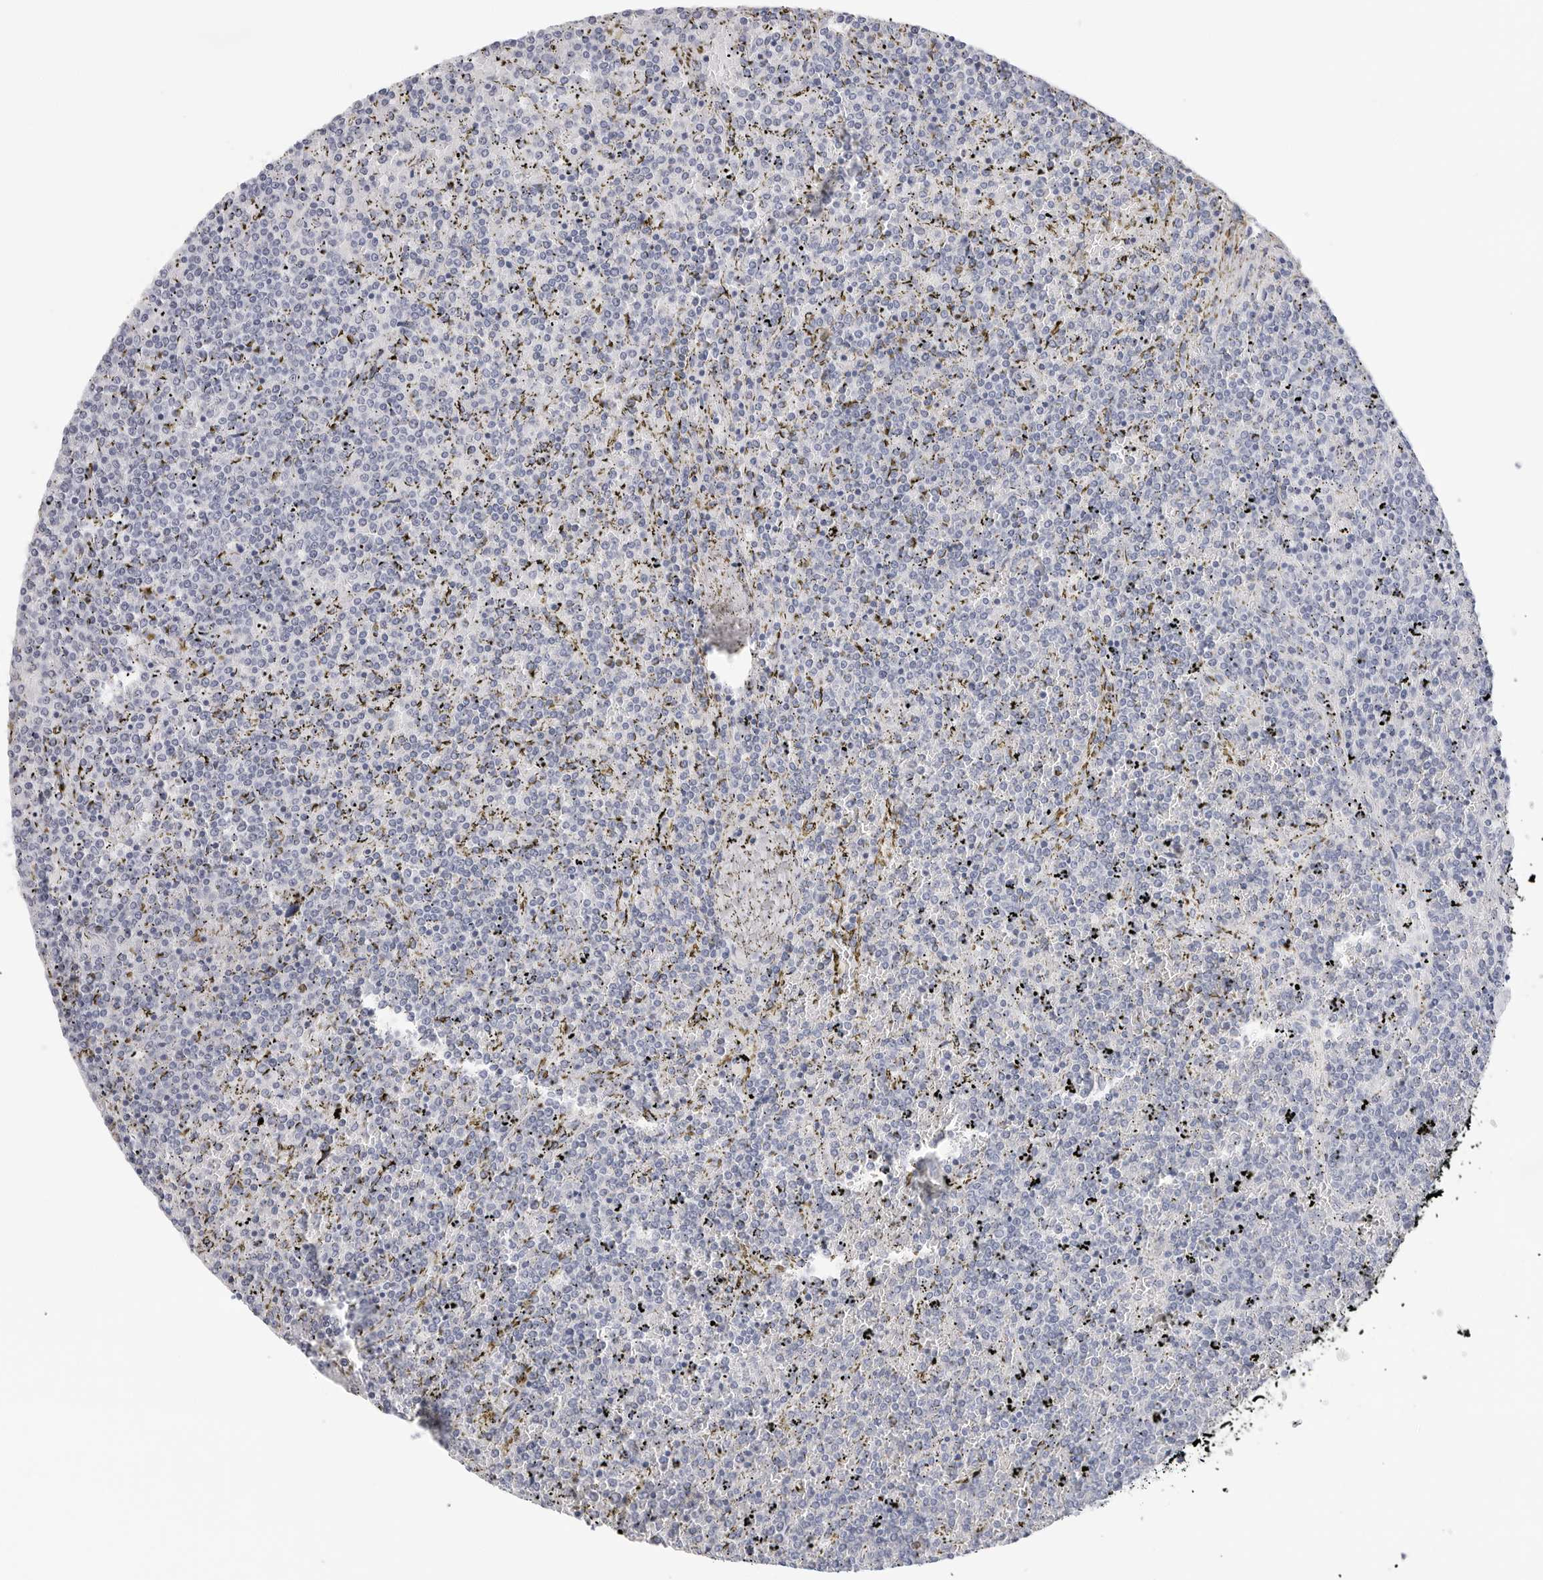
{"staining": {"intensity": "negative", "quantity": "none", "location": "none"}, "tissue": "lymphoma", "cell_type": "Tumor cells", "image_type": "cancer", "snomed": [{"axis": "morphology", "description": "Malignant lymphoma, non-Hodgkin's type, Low grade"}, {"axis": "topography", "description": "Spleen"}], "caption": "Protein analysis of lymphoma reveals no significant staining in tumor cells.", "gene": "HSPB7", "patient": {"sex": "female", "age": 19}}